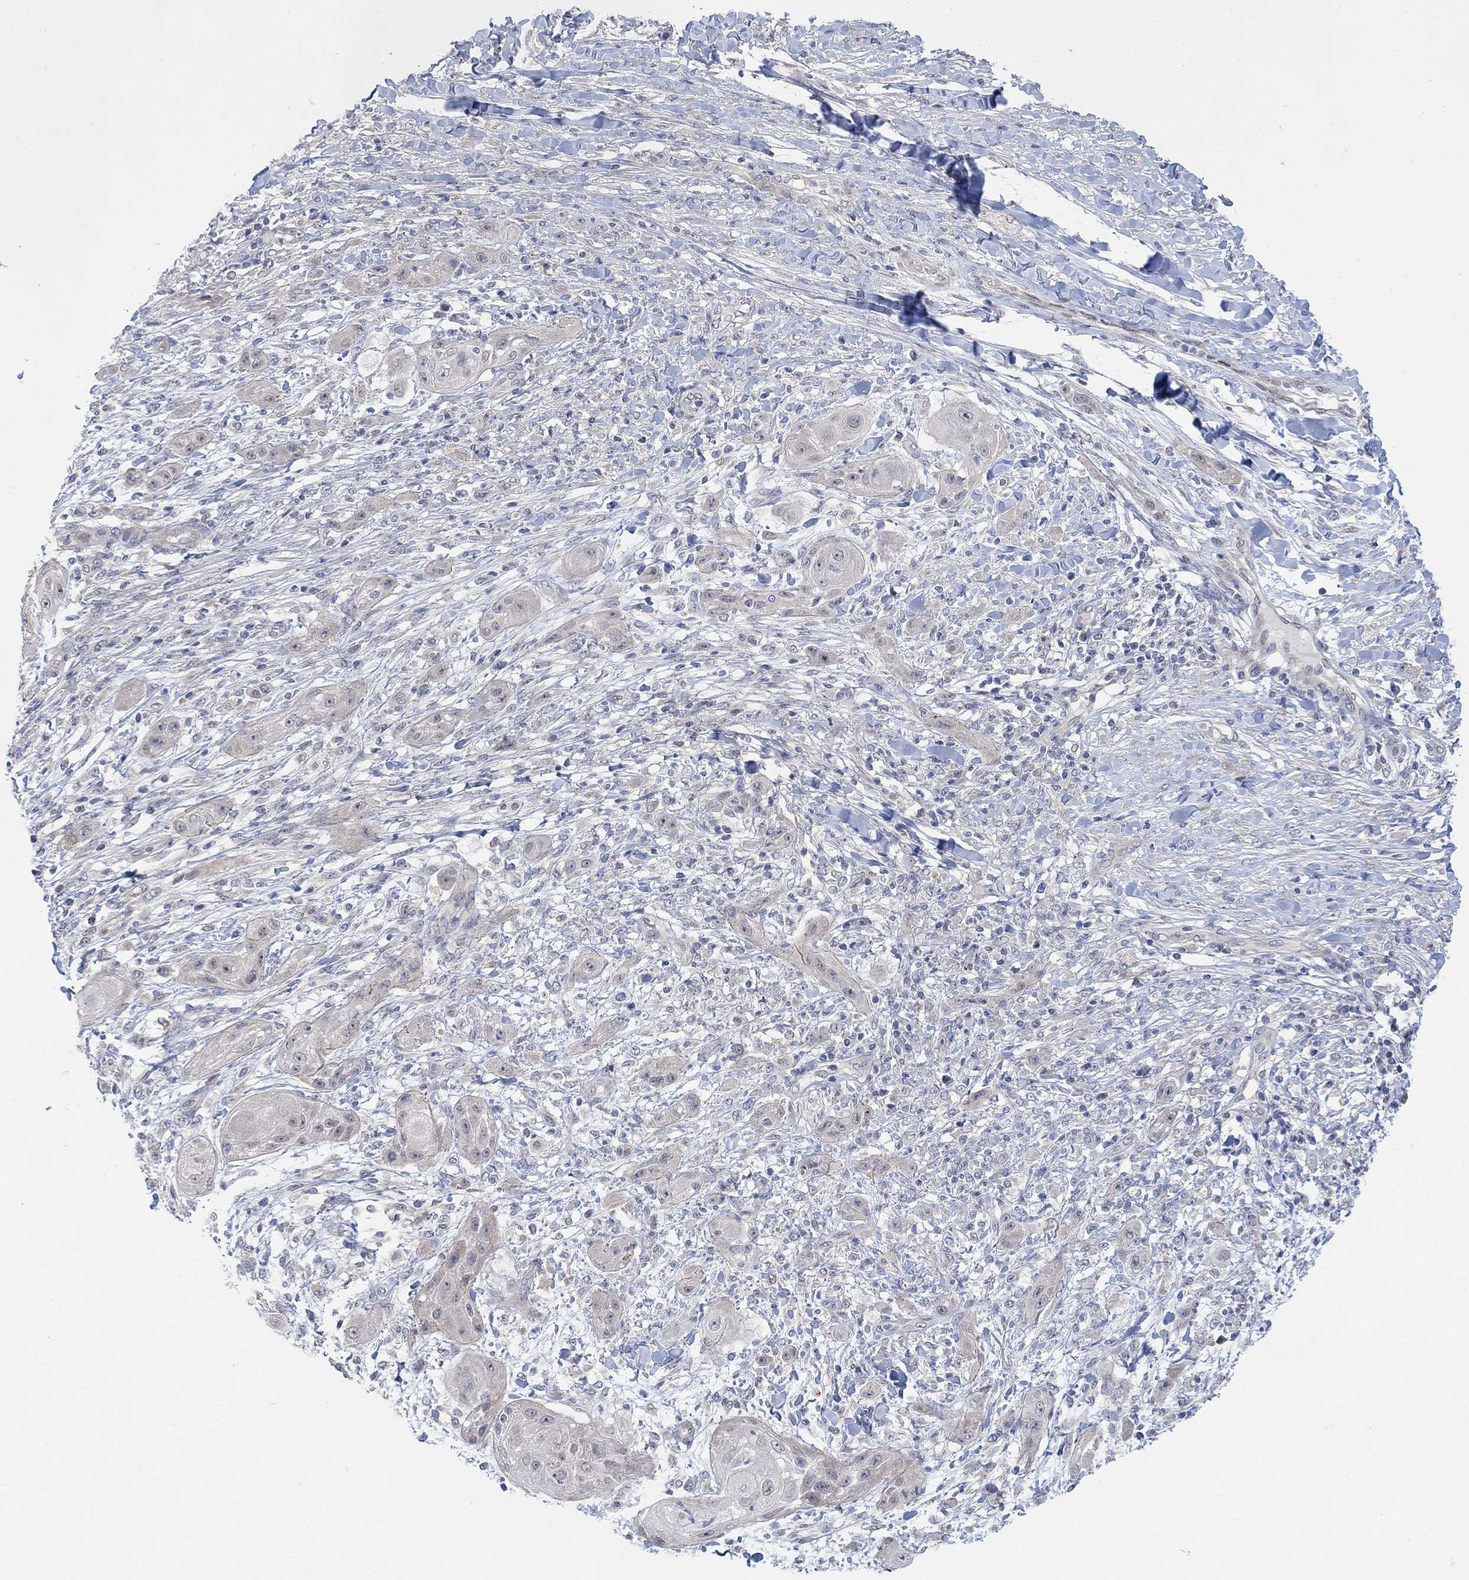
{"staining": {"intensity": "negative", "quantity": "none", "location": "none"}, "tissue": "skin cancer", "cell_type": "Tumor cells", "image_type": "cancer", "snomed": [{"axis": "morphology", "description": "Squamous cell carcinoma, NOS"}, {"axis": "topography", "description": "Skin"}], "caption": "This micrograph is of squamous cell carcinoma (skin) stained with immunohistochemistry to label a protein in brown with the nuclei are counter-stained blue. There is no staining in tumor cells.", "gene": "CNTF", "patient": {"sex": "male", "age": 62}}